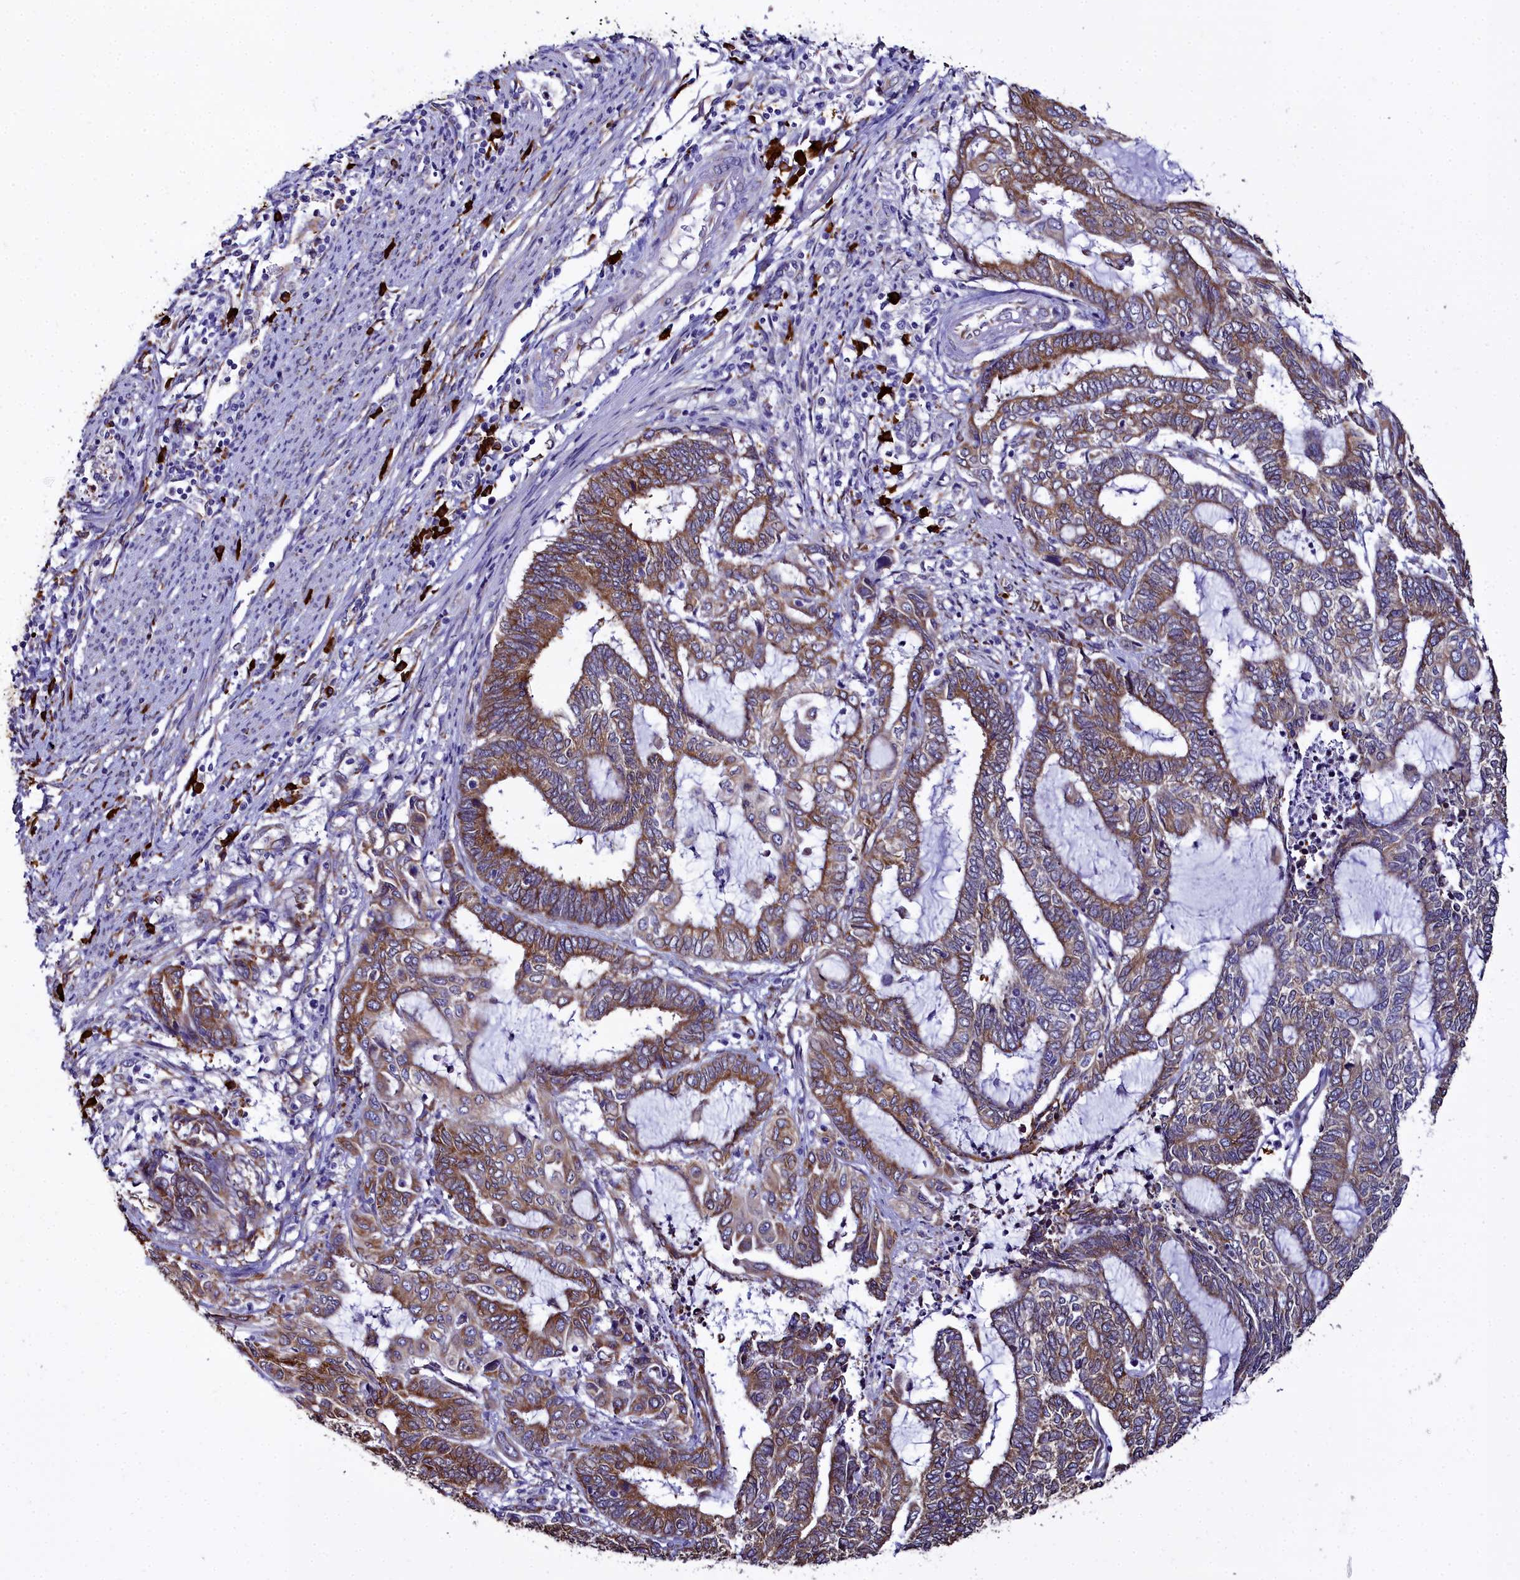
{"staining": {"intensity": "strong", "quantity": "25%-75%", "location": "cytoplasmic/membranous"}, "tissue": "endometrial cancer", "cell_type": "Tumor cells", "image_type": "cancer", "snomed": [{"axis": "morphology", "description": "Adenocarcinoma, NOS"}, {"axis": "topography", "description": "Uterus"}, {"axis": "topography", "description": "Endometrium"}], "caption": "Endometrial cancer stained for a protein shows strong cytoplasmic/membranous positivity in tumor cells. (Stains: DAB in brown, nuclei in blue, Microscopy: brightfield microscopy at high magnification).", "gene": "TXNDC5", "patient": {"sex": "female", "age": 70}}